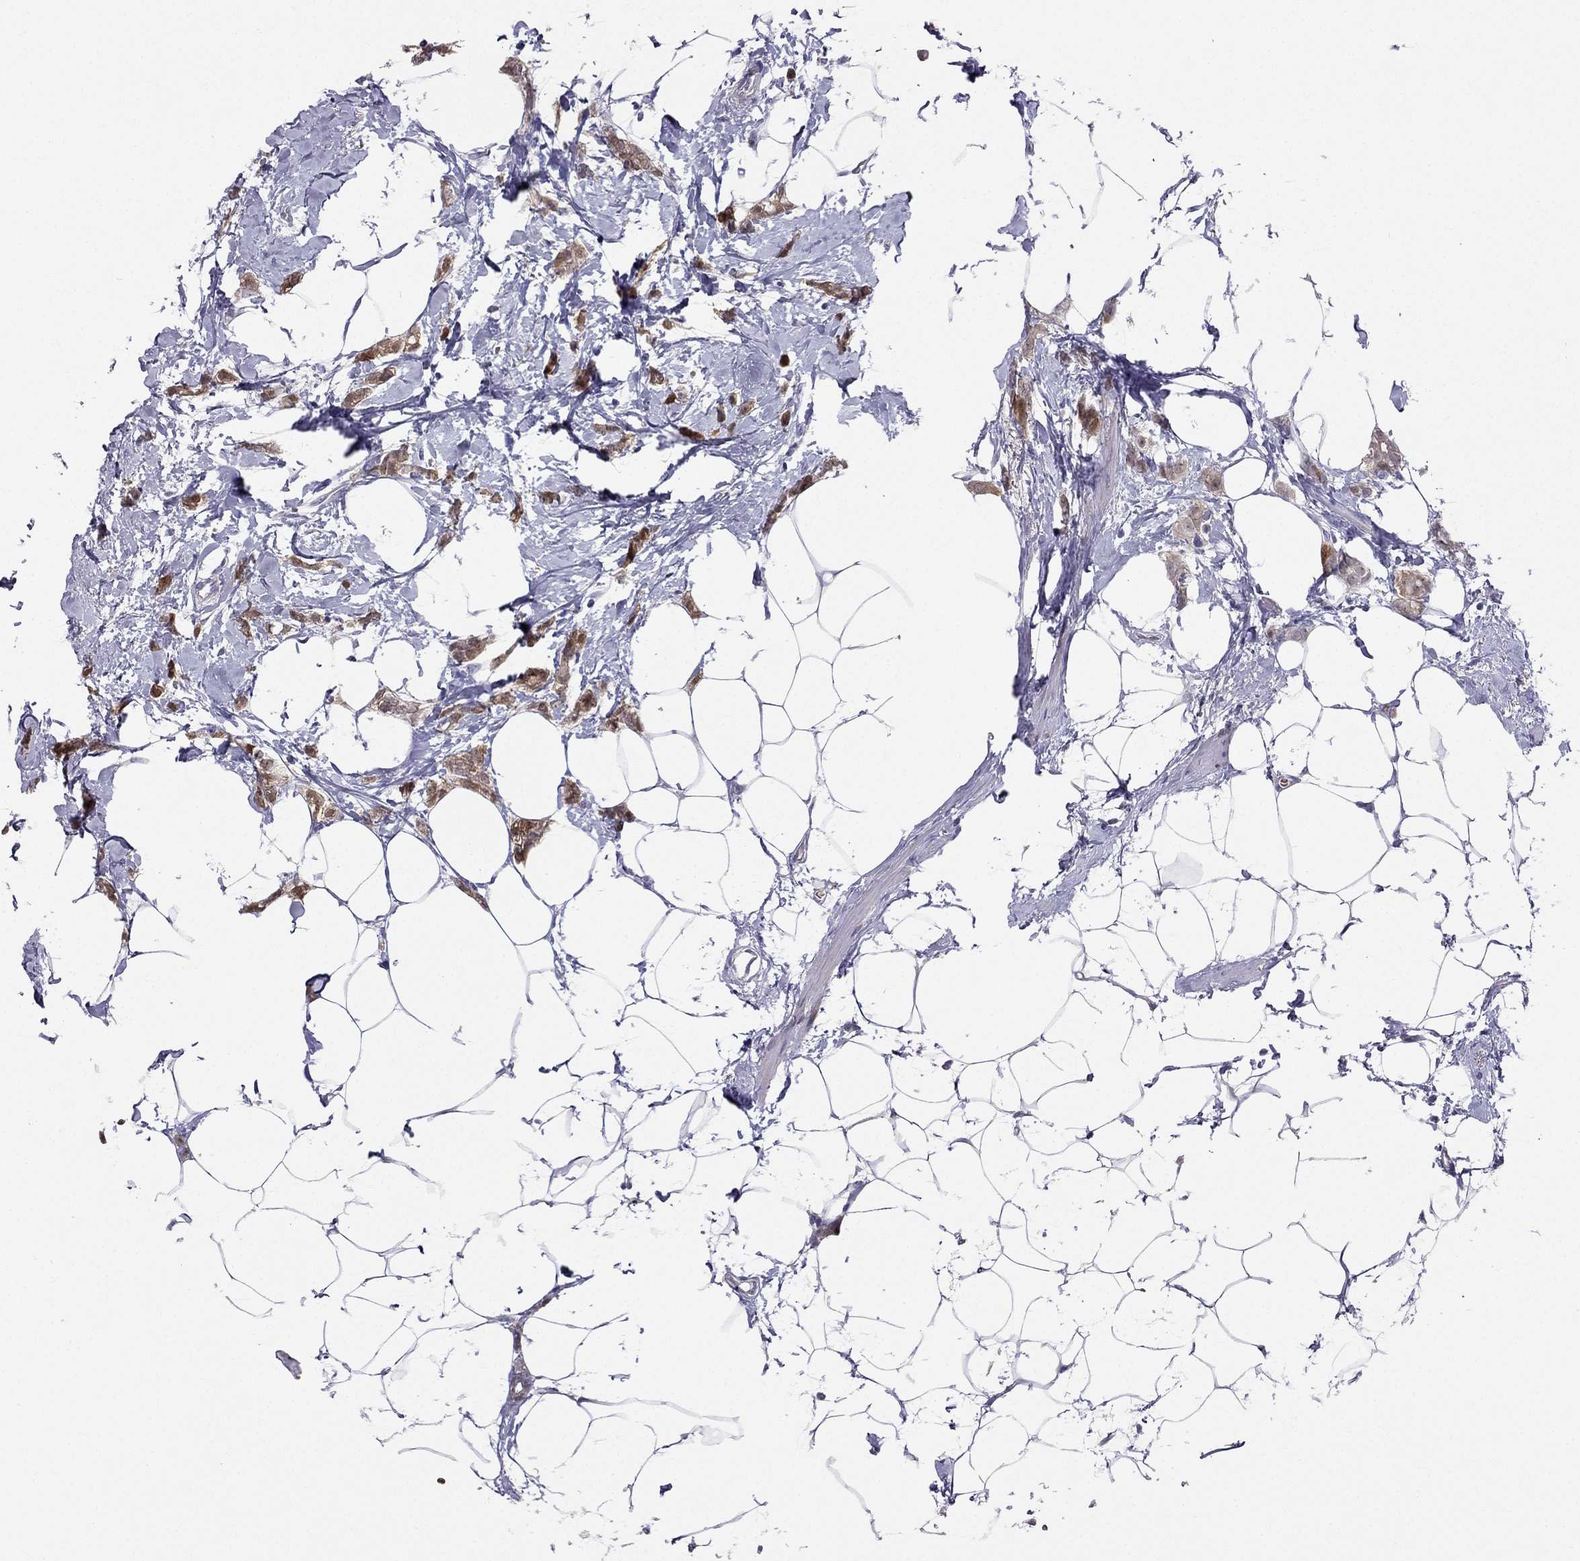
{"staining": {"intensity": "moderate", "quantity": "25%-75%", "location": "cytoplasmic/membranous"}, "tissue": "breast cancer", "cell_type": "Tumor cells", "image_type": "cancer", "snomed": [{"axis": "morphology", "description": "Duct carcinoma"}, {"axis": "topography", "description": "Breast"}], "caption": "The photomicrograph displays immunohistochemical staining of breast cancer (infiltrating ductal carcinoma). There is moderate cytoplasmic/membranous positivity is identified in about 25%-75% of tumor cells.", "gene": "RSPH14", "patient": {"sex": "female", "age": 40}}